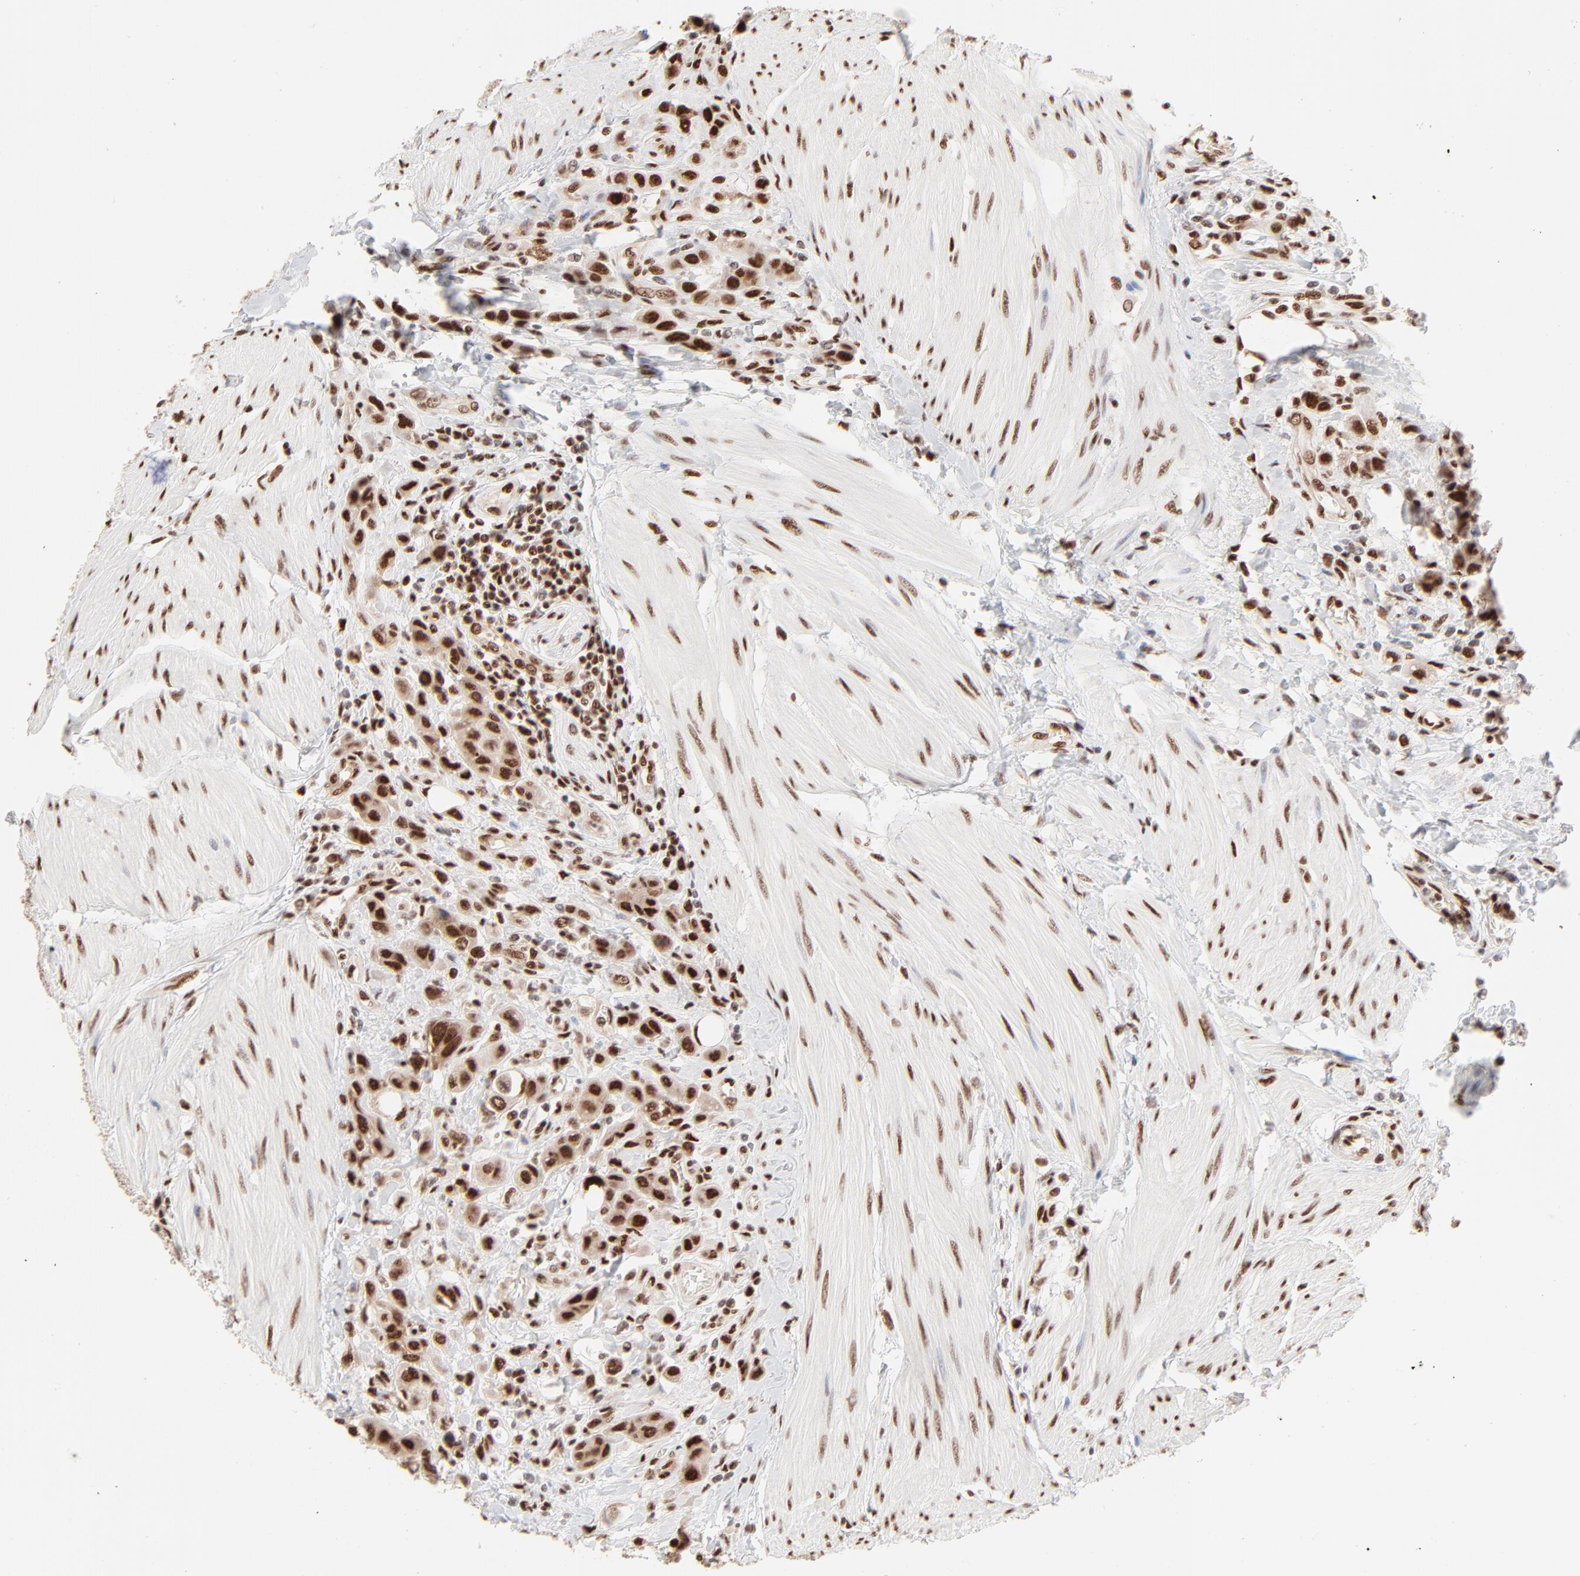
{"staining": {"intensity": "strong", "quantity": ">75%", "location": "nuclear"}, "tissue": "urothelial cancer", "cell_type": "Tumor cells", "image_type": "cancer", "snomed": [{"axis": "morphology", "description": "Urothelial carcinoma, High grade"}, {"axis": "topography", "description": "Urinary bladder"}], "caption": "The image displays immunohistochemical staining of urothelial cancer. There is strong nuclear positivity is seen in approximately >75% of tumor cells.", "gene": "TARDBP", "patient": {"sex": "male", "age": 50}}